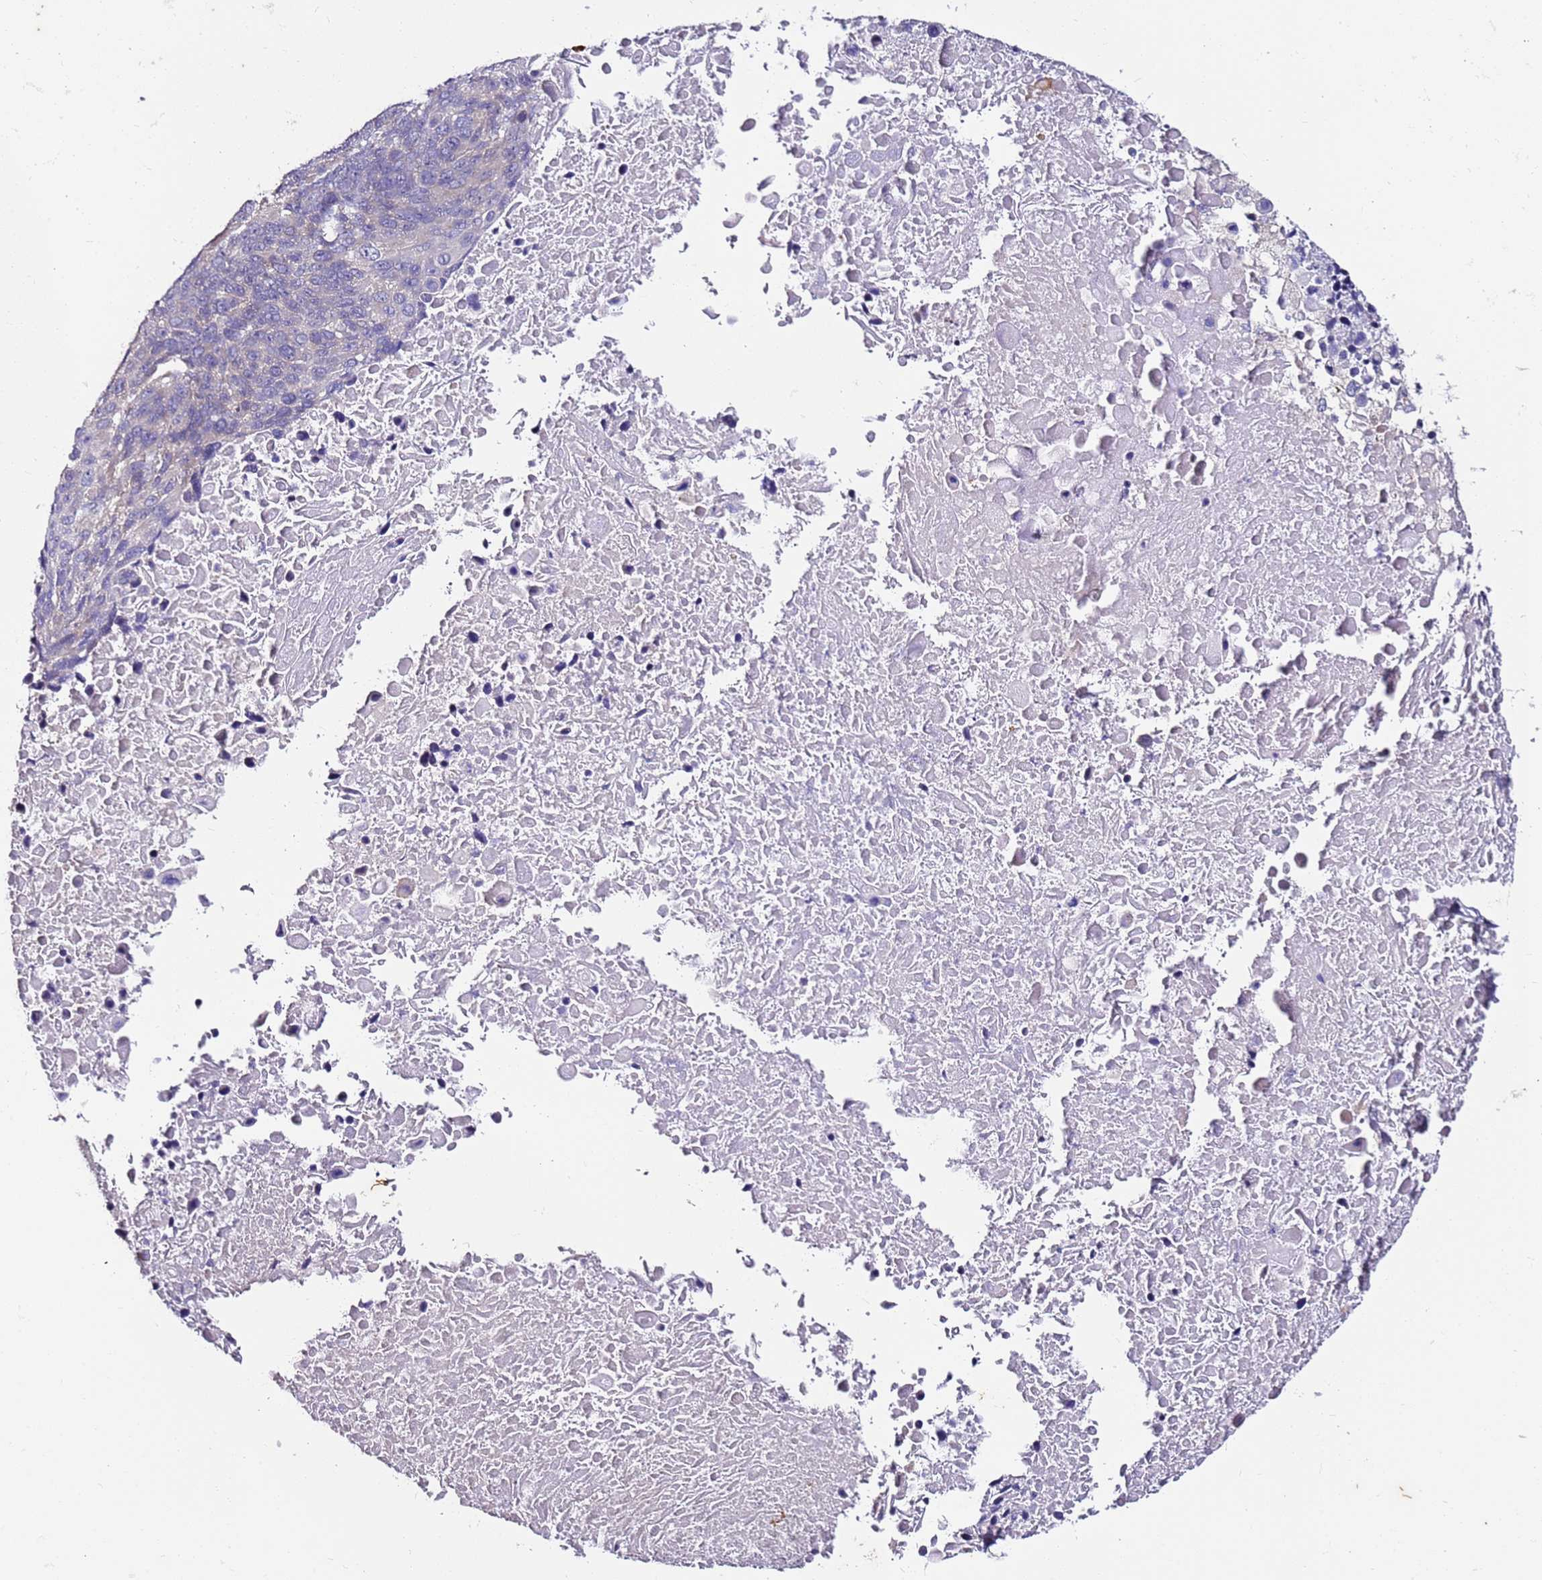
{"staining": {"intensity": "negative", "quantity": "none", "location": "none"}, "tissue": "lung cancer", "cell_type": "Tumor cells", "image_type": "cancer", "snomed": [{"axis": "morphology", "description": "Normal tissue, NOS"}, {"axis": "morphology", "description": "Squamous cell carcinoma, NOS"}, {"axis": "topography", "description": "Lymph node"}, {"axis": "topography", "description": "Lung"}], "caption": "The photomicrograph demonstrates no staining of tumor cells in lung cancer.", "gene": "SRRM5", "patient": {"sex": "male", "age": 66}}